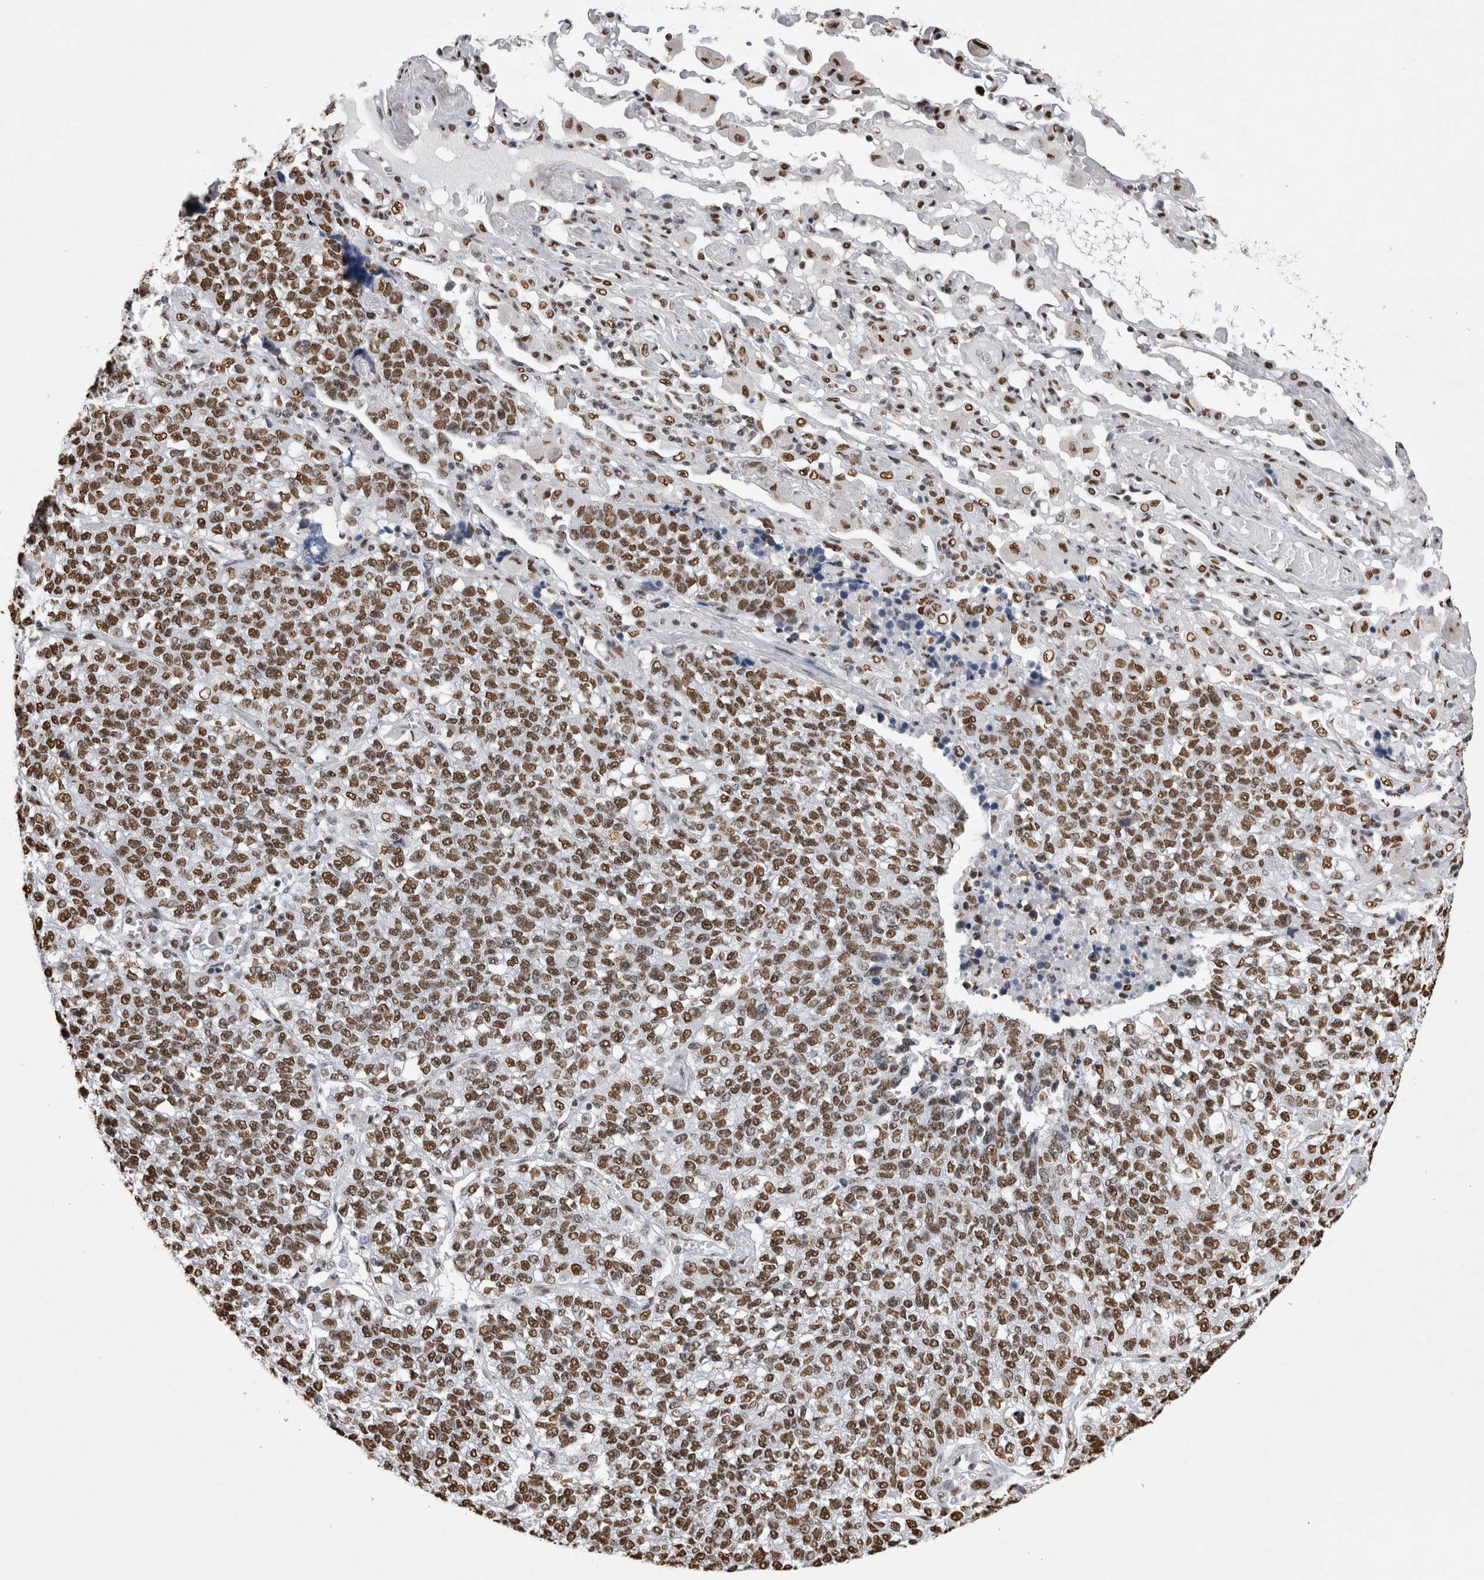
{"staining": {"intensity": "moderate", "quantity": ">75%", "location": "nuclear"}, "tissue": "lung cancer", "cell_type": "Tumor cells", "image_type": "cancer", "snomed": [{"axis": "morphology", "description": "Adenocarcinoma, NOS"}, {"axis": "topography", "description": "Lung"}], "caption": "Adenocarcinoma (lung) stained with immunohistochemistry reveals moderate nuclear staining in about >75% of tumor cells. Nuclei are stained in blue.", "gene": "ALPK3", "patient": {"sex": "male", "age": 49}}